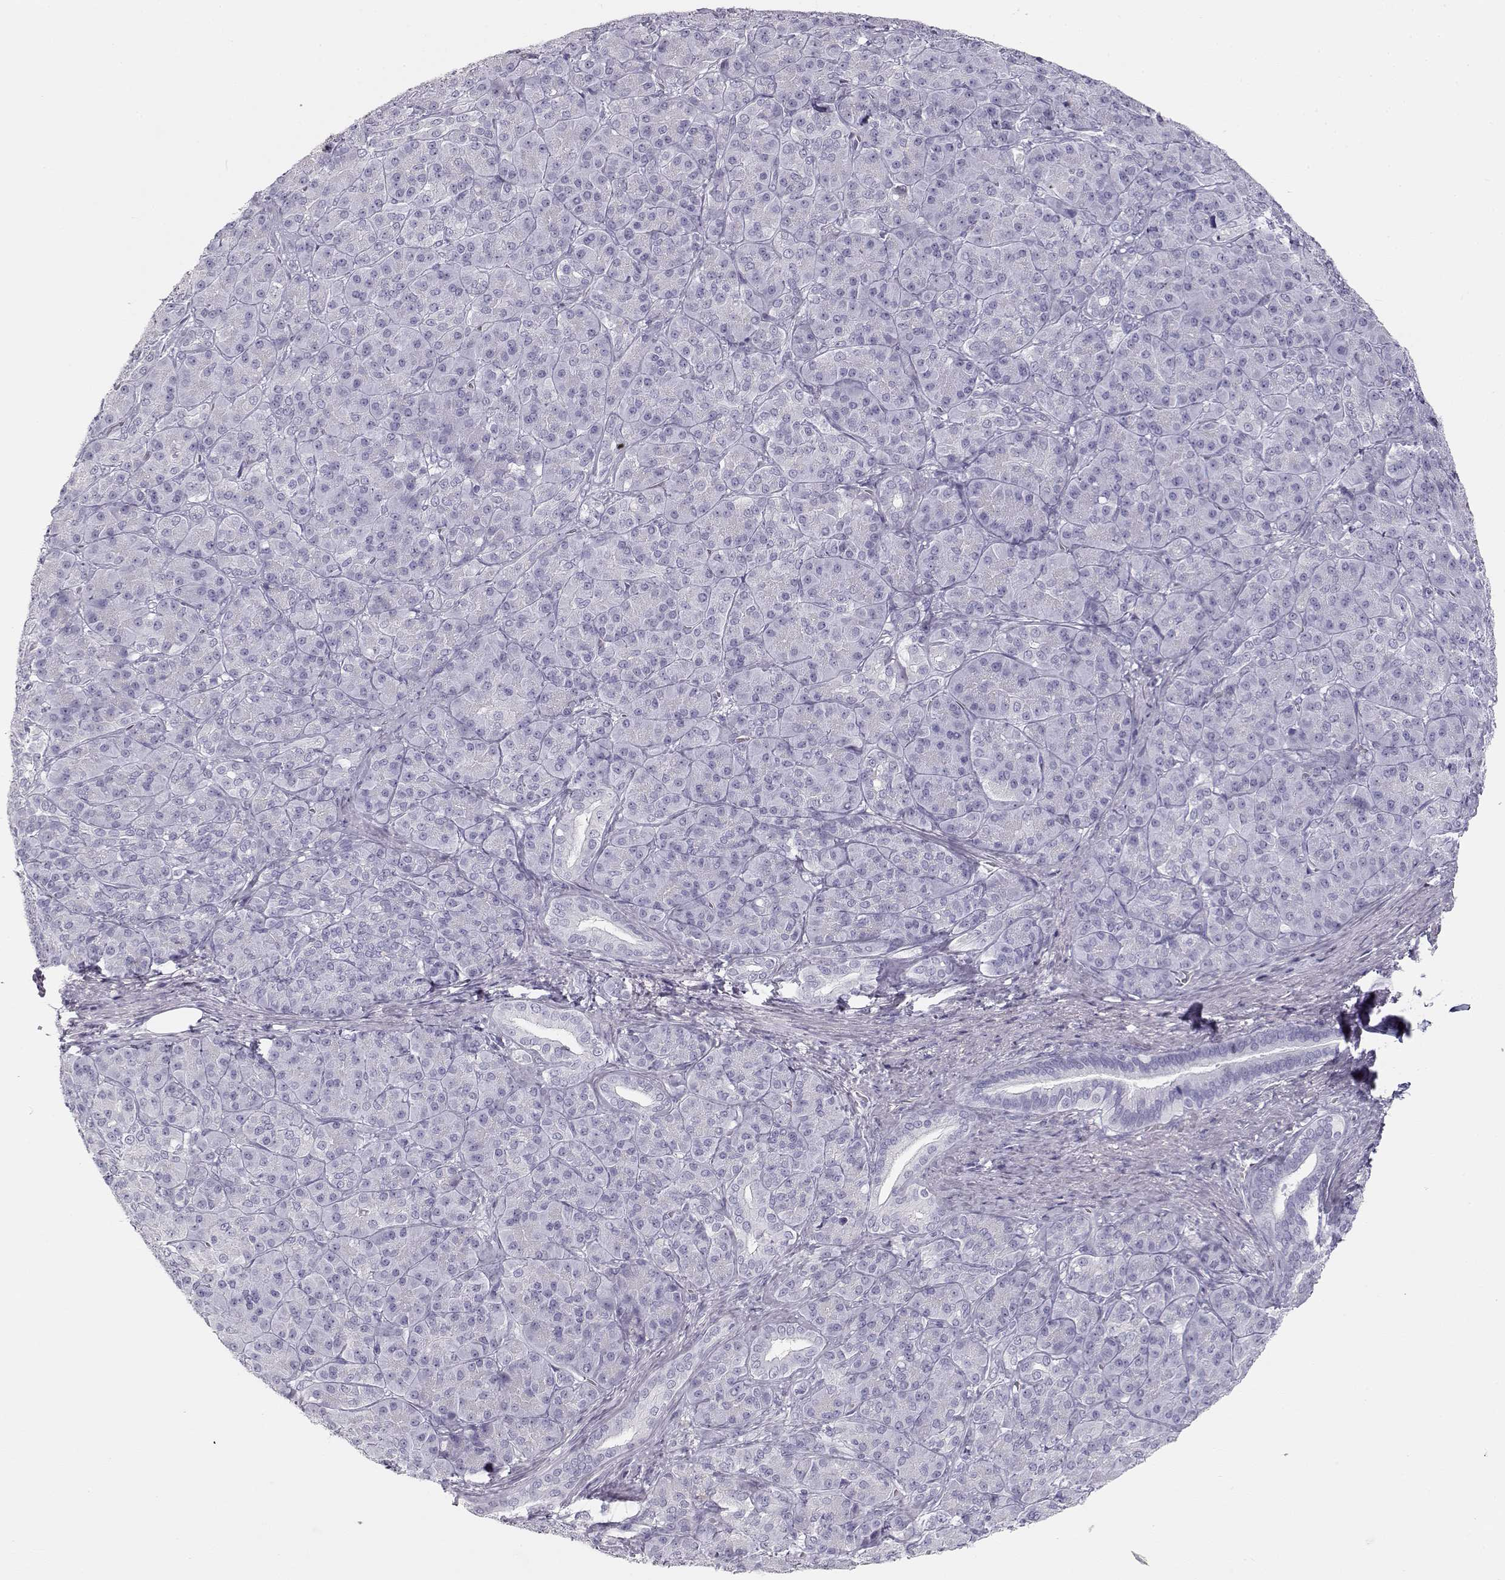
{"staining": {"intensity": "negative", "quantity": "none", "location": "none"}, "tissue": "pancreatic cancer", "cell_type": "Tumor cells", "image_type": "cancer", "snomed": [{"axis": "morphology", "description": "Normal tissue, NOS"}, {"axis": "morphology", "description": "Inflammation, NOS"}, {"axis": "morphology", "description": "Adenocarcinoma, NOS"}, {"axis": "topography", "description": "Pancreas"}], "caption": "This is a micrograph of IHC staining of pancreatic cancer, which shows no expression in tumor cells. (Immunohistochemistry, brightfield microscopy, high magnification).", "gene": "TKTL1", "patient": {"sex": "male", "age": 57}}